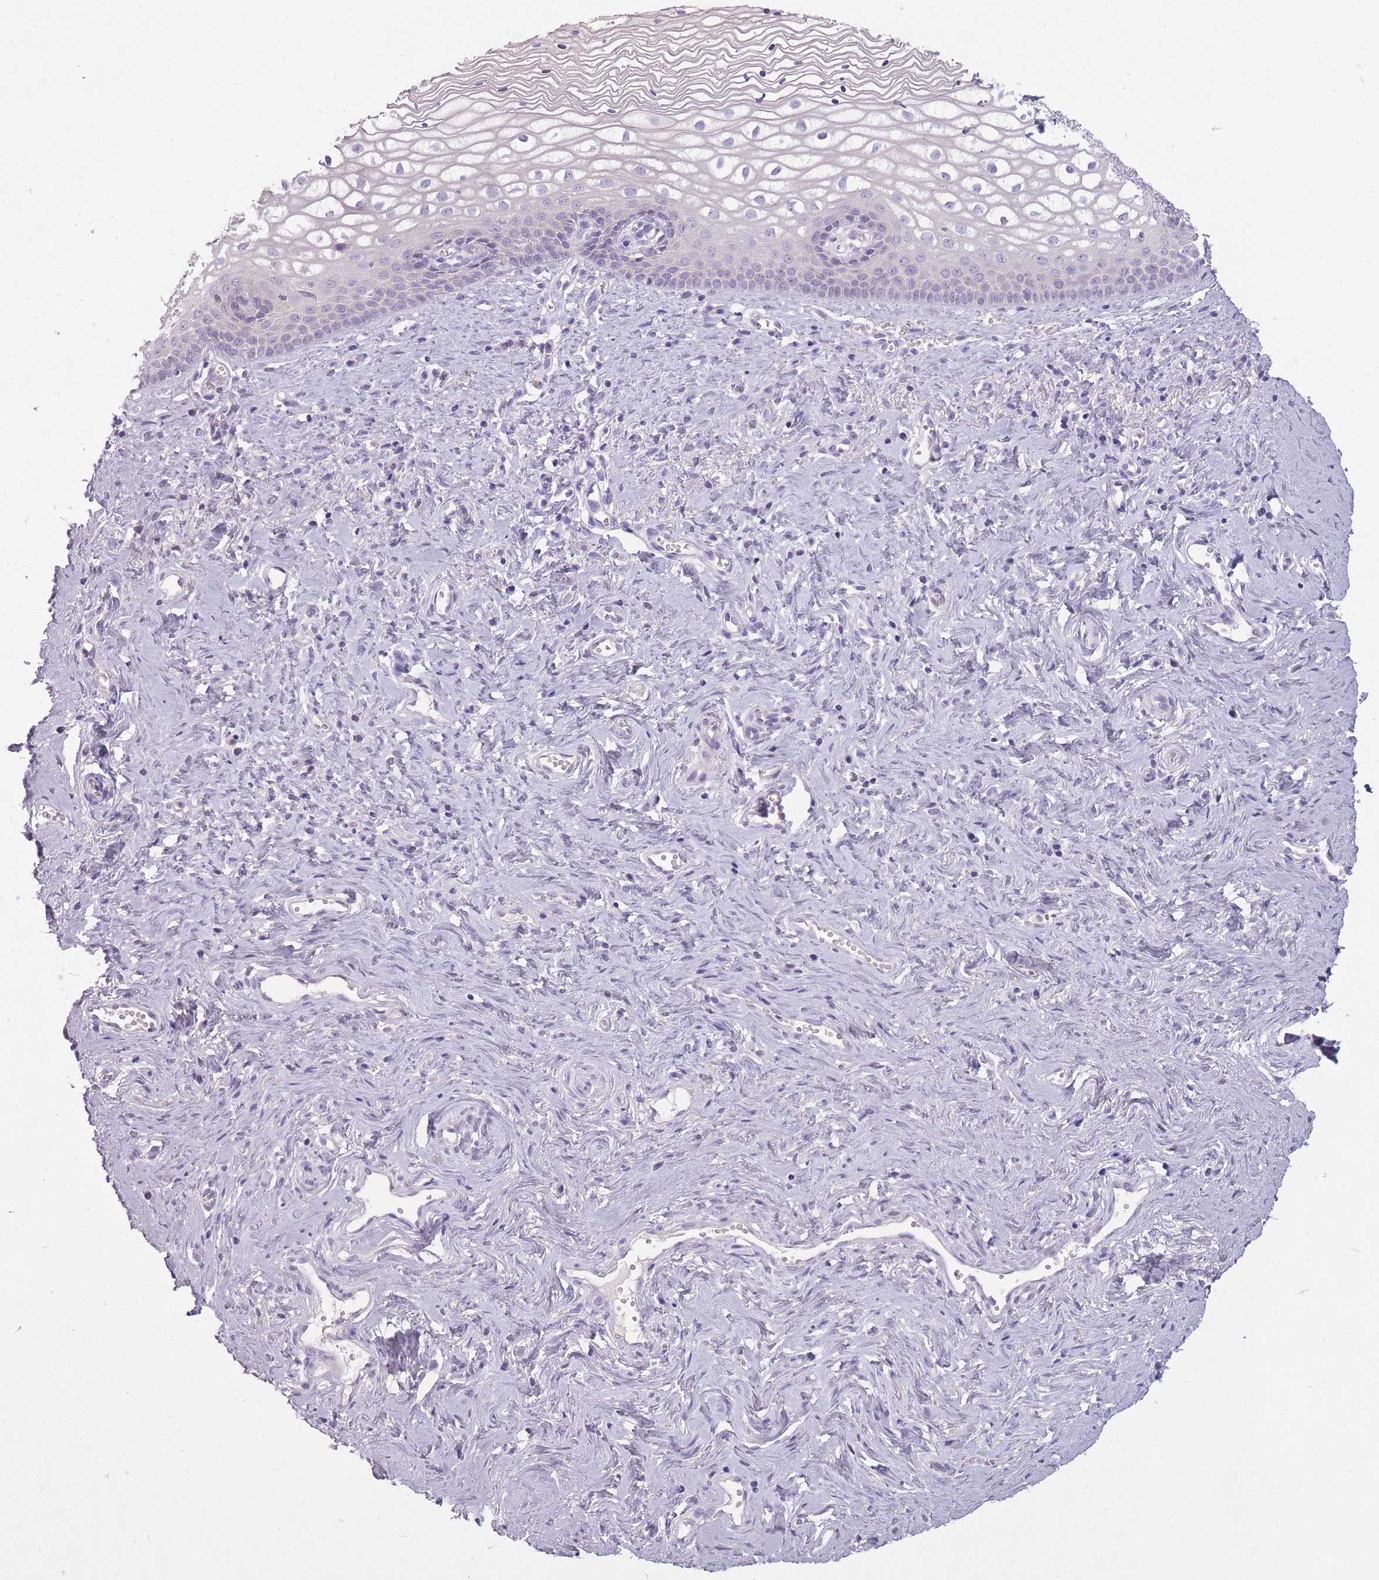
{"staining": {"intensity": "negative", "quantity": "none", "location": "none"}, "tissue": "vagina", "cell_type": "Squamous epithelial cells", "image_type": "normal", "snomed": [{"axis": "morphology", "description": "Normal tissue, NOS"}, {"axis": "topography", "description": "Vagina"}], "caption": "Immunohistochemistry photomicrograph of normal vagina: vagina stained with DAB shows no significant protein positivity in squamous epithelial cells. The staining was performed using DAB (3,3'-diaminobenzidine) to visualize the protein expression in brown, while the nuclei were stained in blue with hematoxylin (Magnification: 20x).", "gene": "FAM43B", "patient": {"sex": "female", "age": 59}}